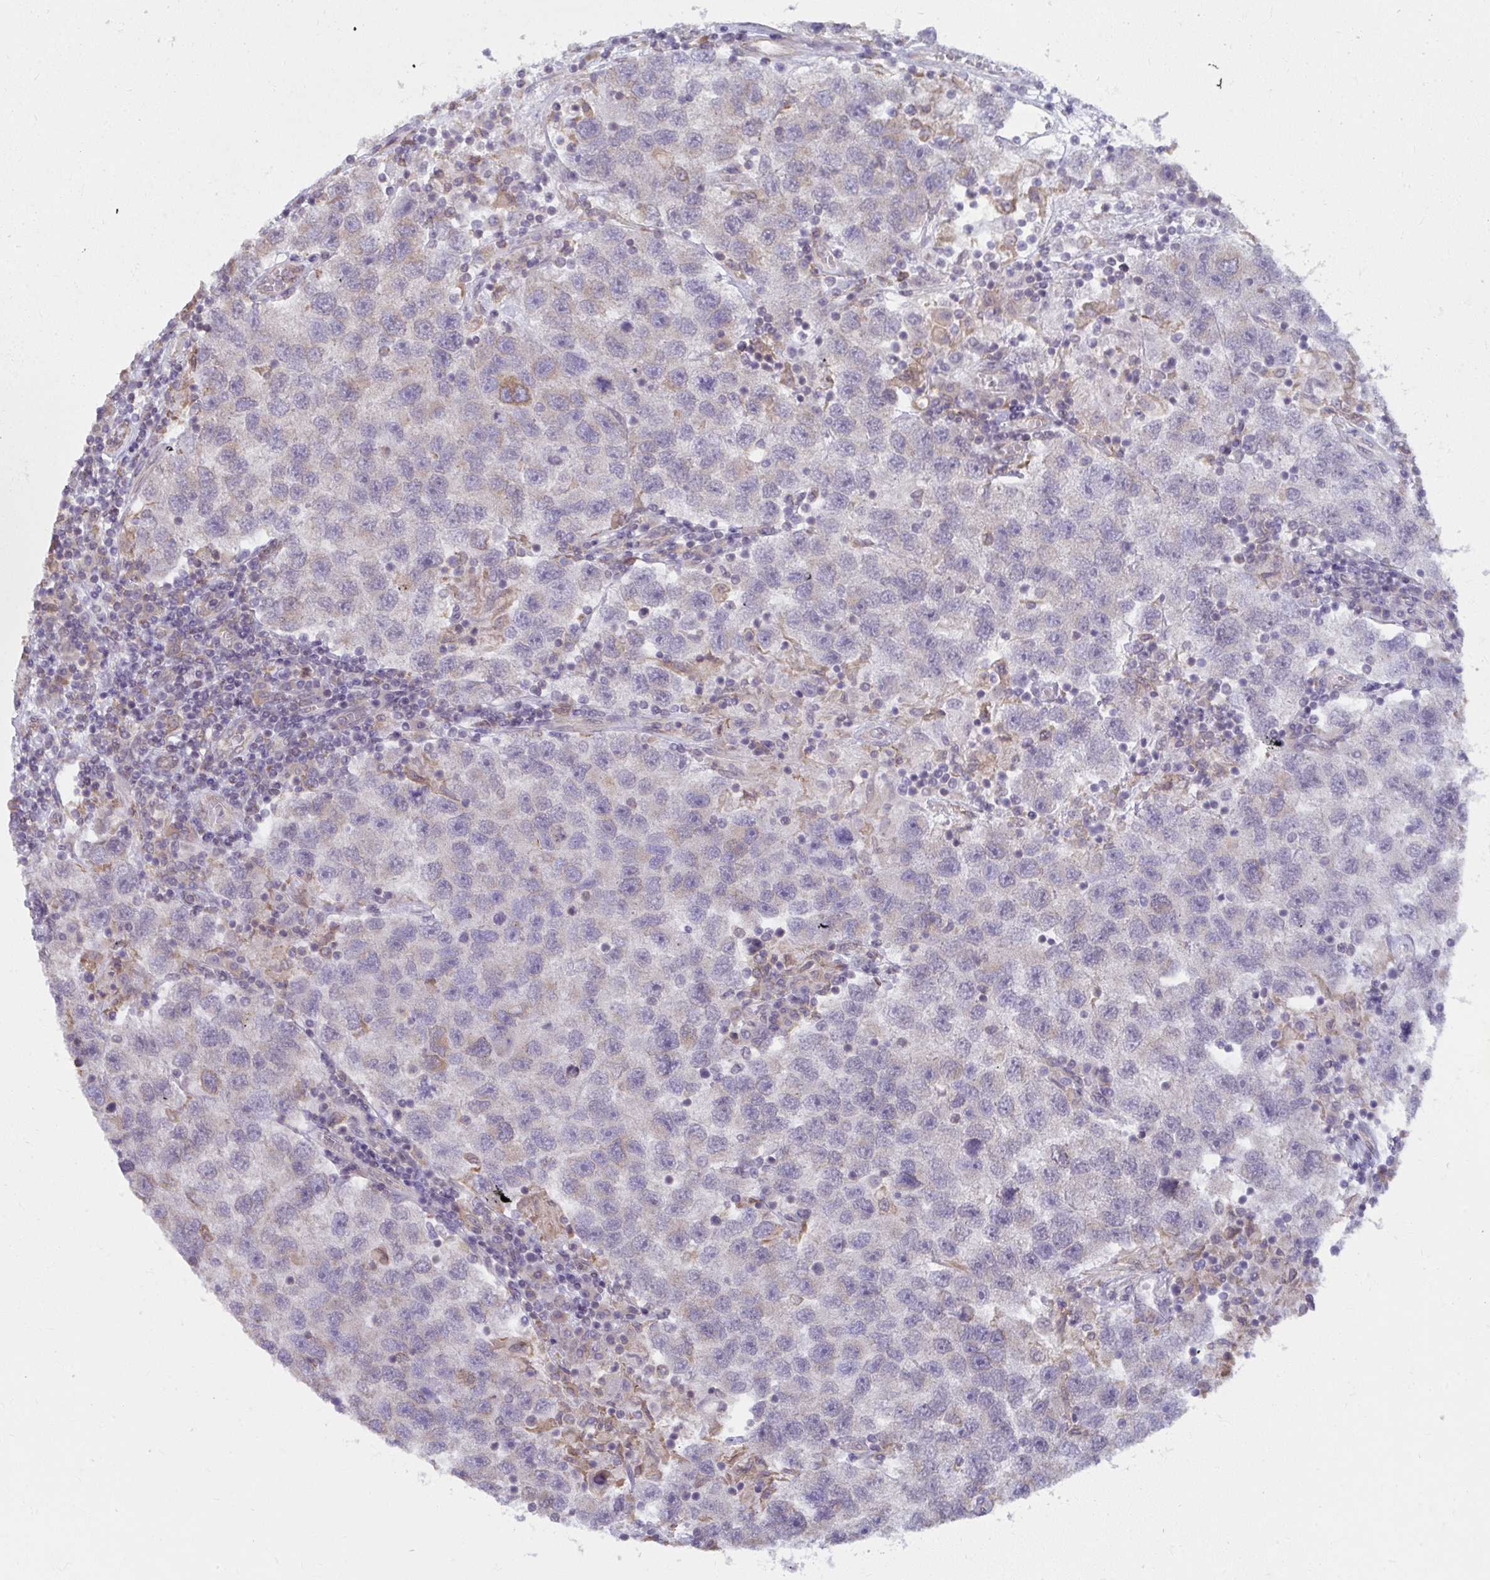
{"staining": {"intensity": "negative", "quantity": "none", "location": "none"}, "tissue": "testis cancer", "cell_type": "Tumor cells", "image_type": "cancer", "snomed": [{"axis": "morphology", "description": "Seminoma, NOS"}, {"axis": "topography", "description": "Testis"}], "caption": "This is a micrograph of IHC staining of seminoma (testis), which shows no positivity in tumor cells.", "gene": "NMNAT1", "patient": {"sex": "male", "age": 26}}